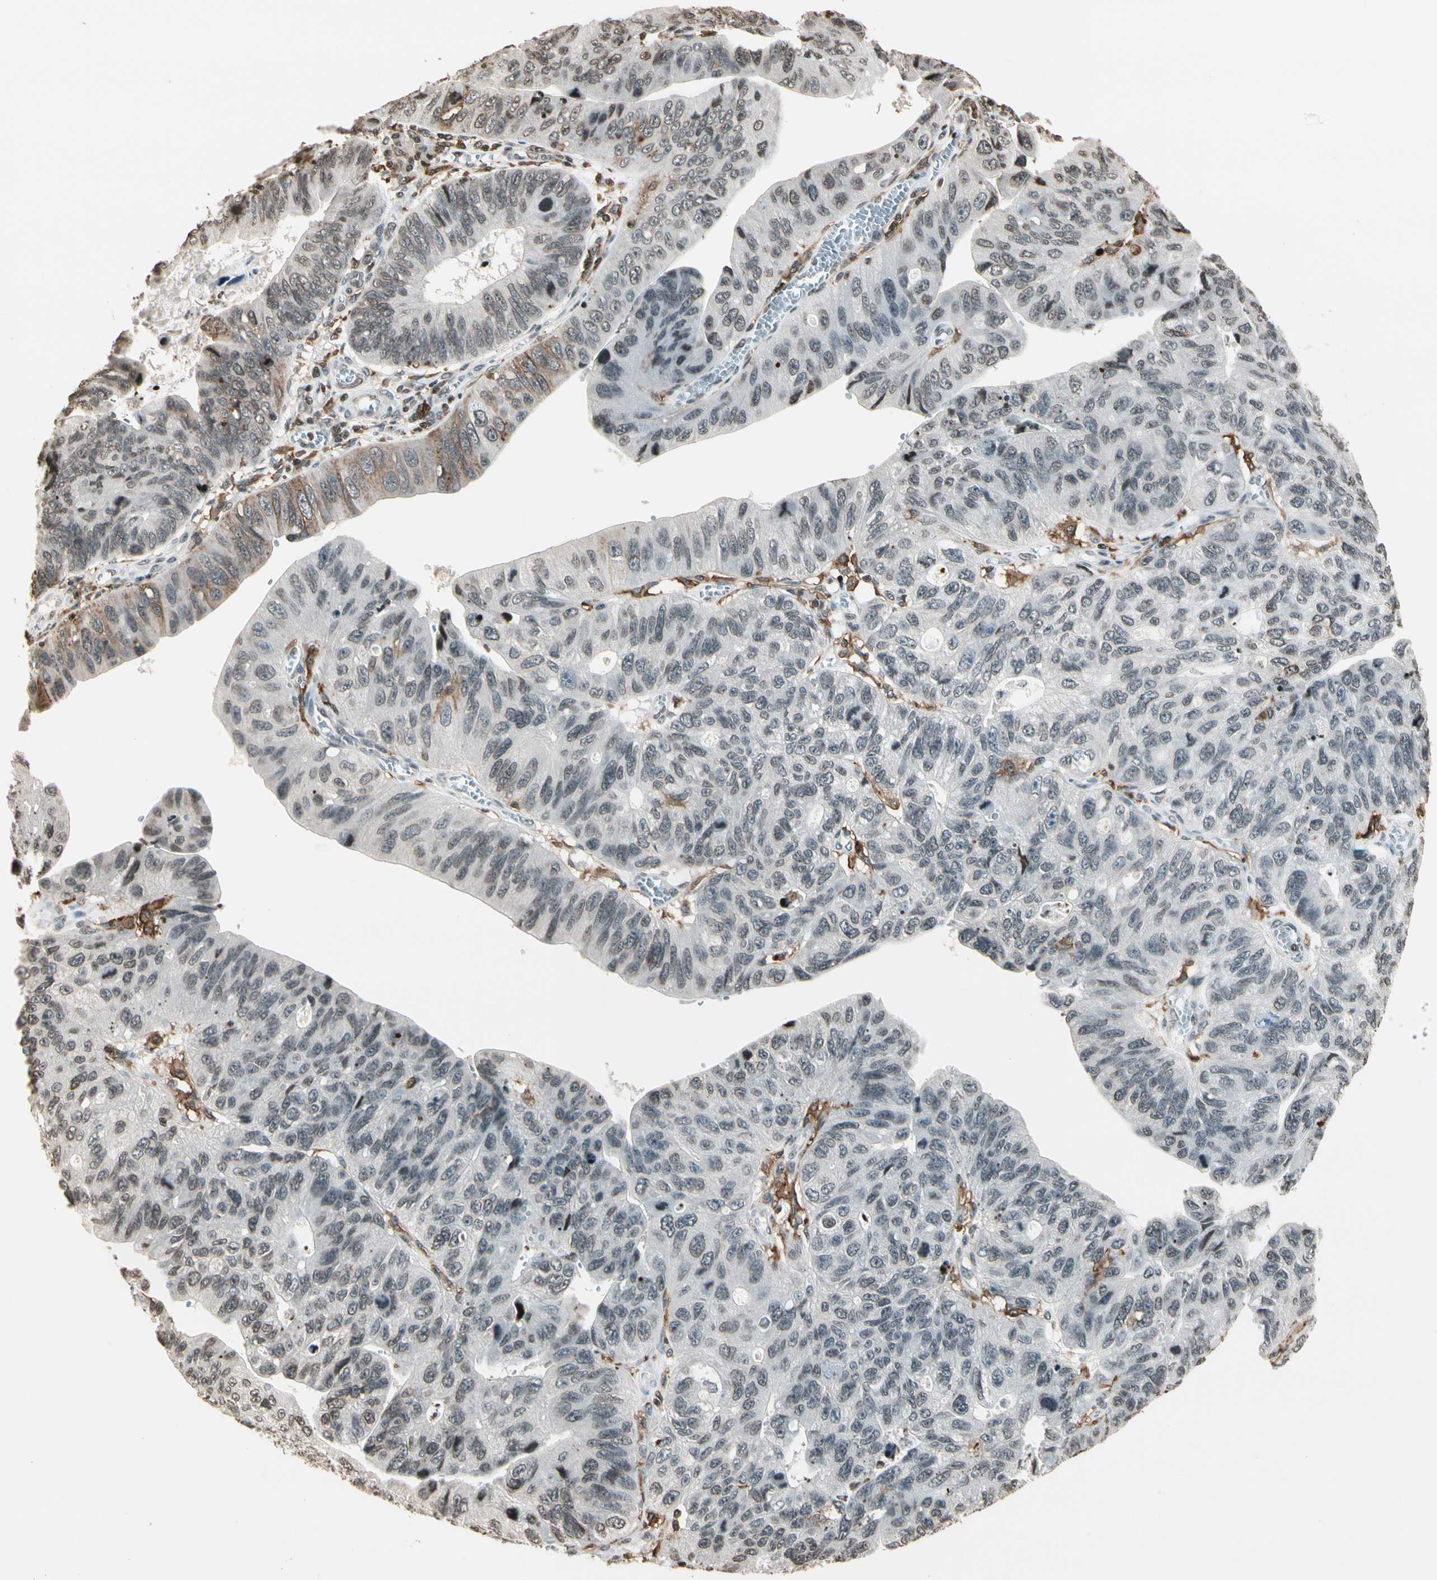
{"staining": {"intensity": "weak", "quantity": "<25%", "location": "nuclear"}, "tissue": "stomach cancer", "cell_type": "Tumor cells", "image_type": "cancer", "snomed": [{"axis": "morphology", "description": "Adenocarcinoma, NOS"}, {"axis": "topography", "description": "Stomach"}], "caption": "A histopathology image of stomach cancer stained for a protein demonstrates no brown staining in tumor cells.", "gene": "FER", "patient": {"sex": "male", "age": 59}}